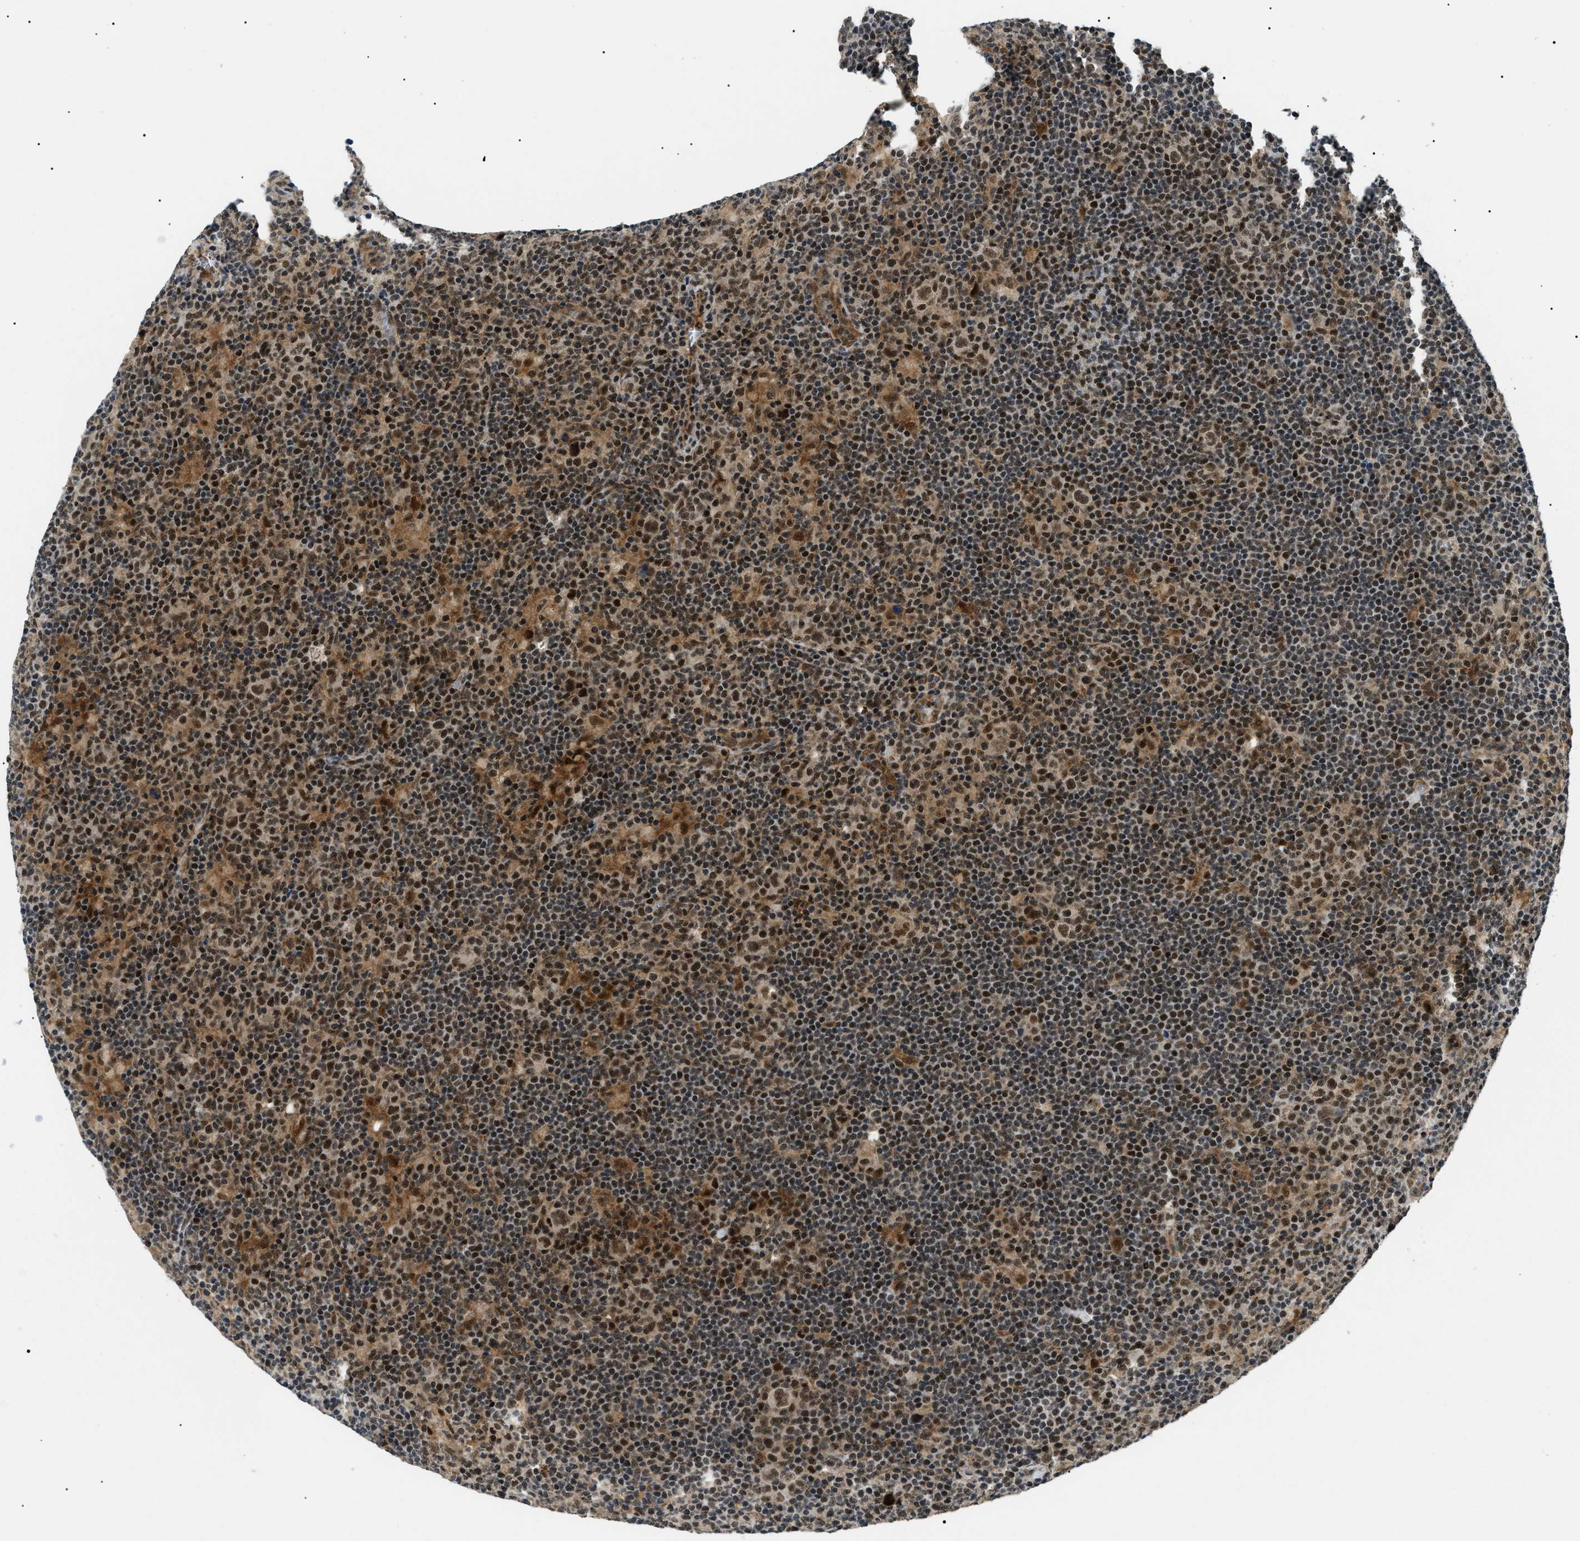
{"staining": {"intensity": "moderate", "quantity": ">75%", "location": "cytoplasmic/membranous,nuclear"}, "tissue": "lymphoma", "cell_type": "Tumor cells", "image_type": "cancer", "snomed": [{"axis": "morphology", "description": "Hodgkin's disease, NOS"}, {"axis": "topography", "description": "Lymph node"}], "caption": "Moderate cytoplasmic/membranous and nuclear protein expression is present in about >75% of tumor cells in lymphoma.", "gene": "RBM15", "patient": {"sex": "female", "age": 57}}